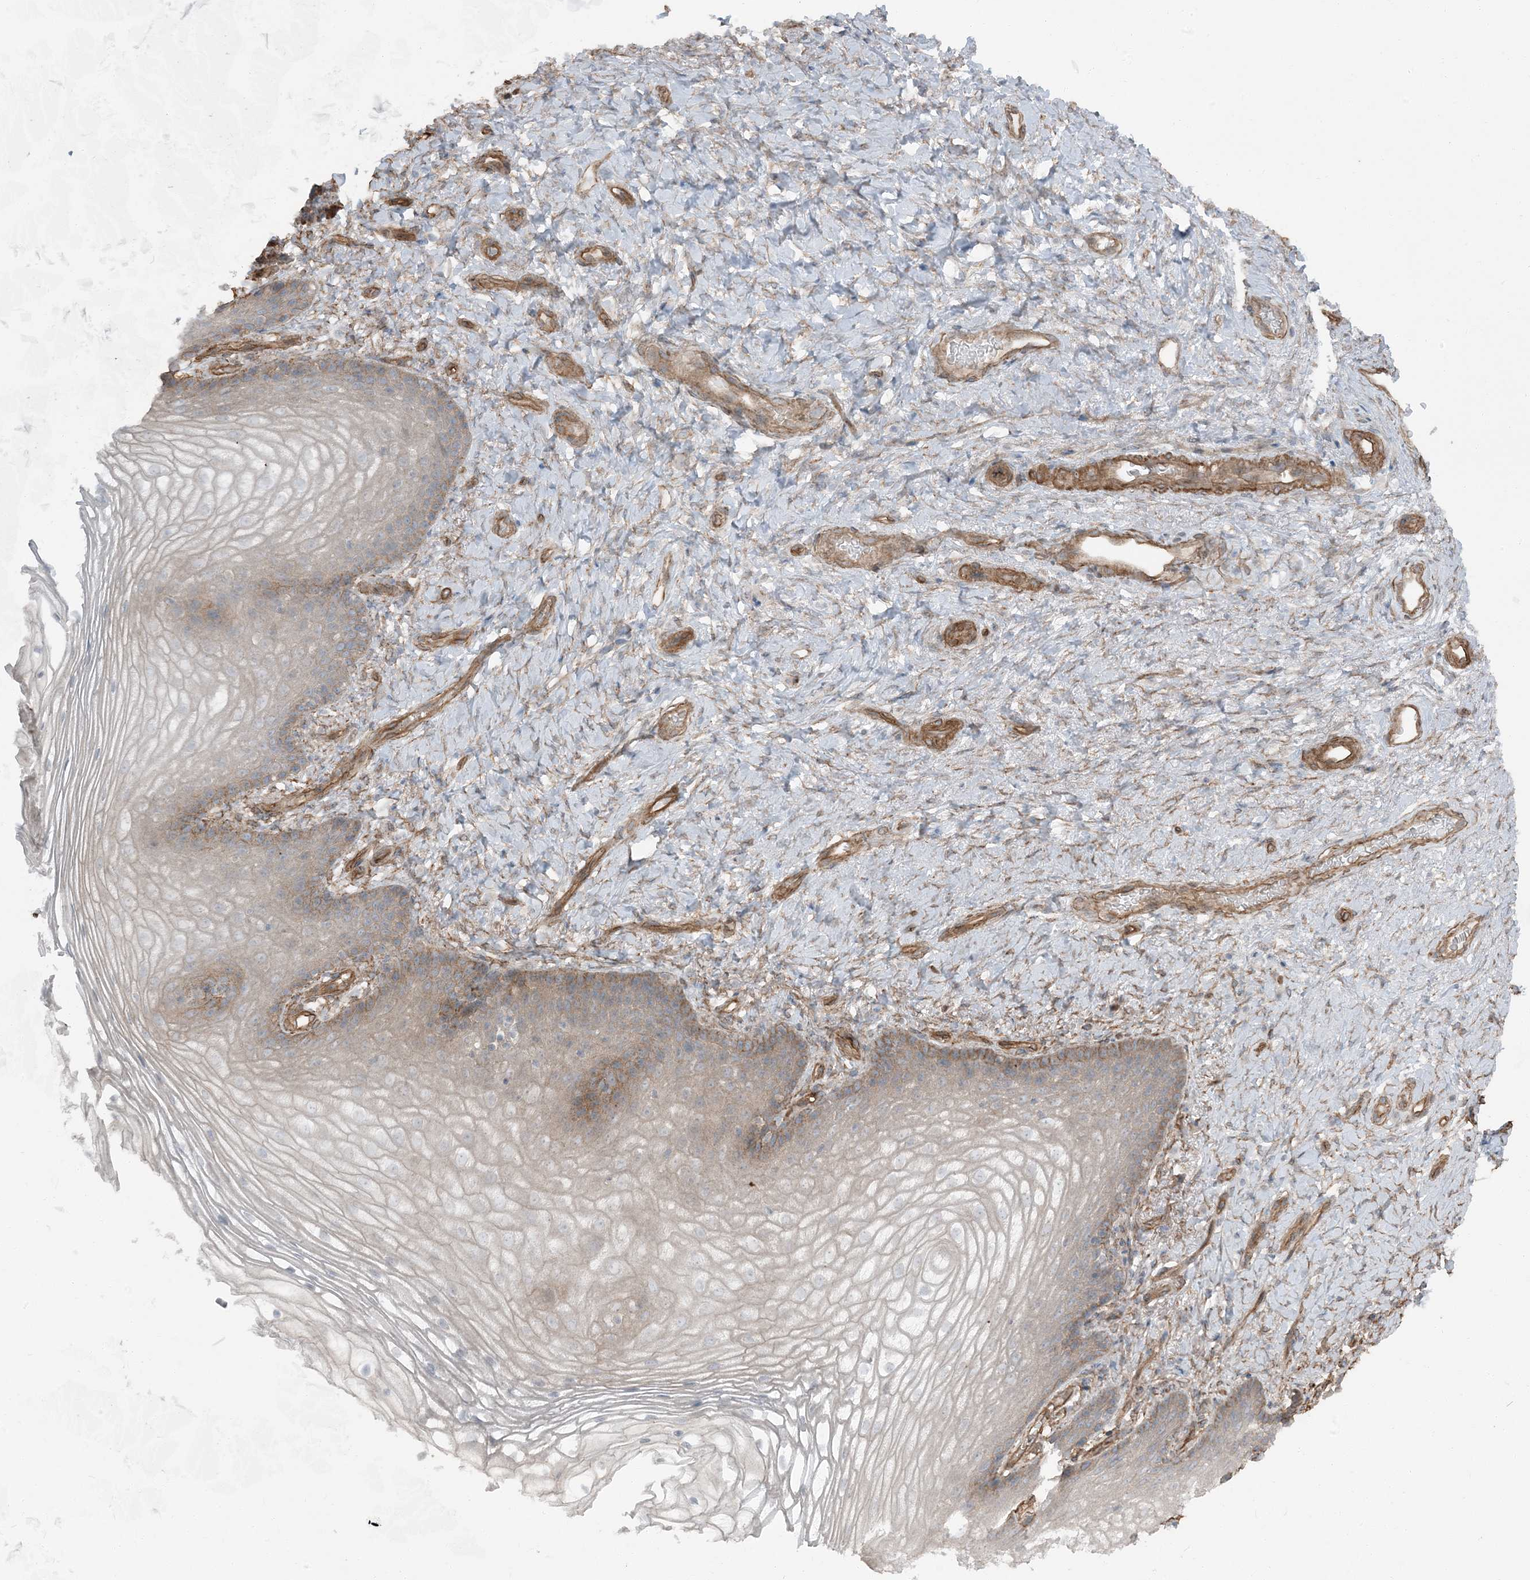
{"staining": {"intensity": "moderate", "quantity": "<25%", "location": "cytoplasmic/membranous"}, "tissue": "vagina", "cell_type": "Squamous epithelial cells", "image_type": "normal", "snomed": [{"axis": "morphology", "description": "Normal tissue, NOS"}, {"axis": "topography", "description": "Vagina"}], "caption": "Protein expression by immunohistochemistry (IHC) exhibits moderate cytoplasmic/membranous expression in about <25% of squamous epithelial cells in benign vagina.", "gene": "ZFP90", "patient": {"sex": "female", "age": 60}}